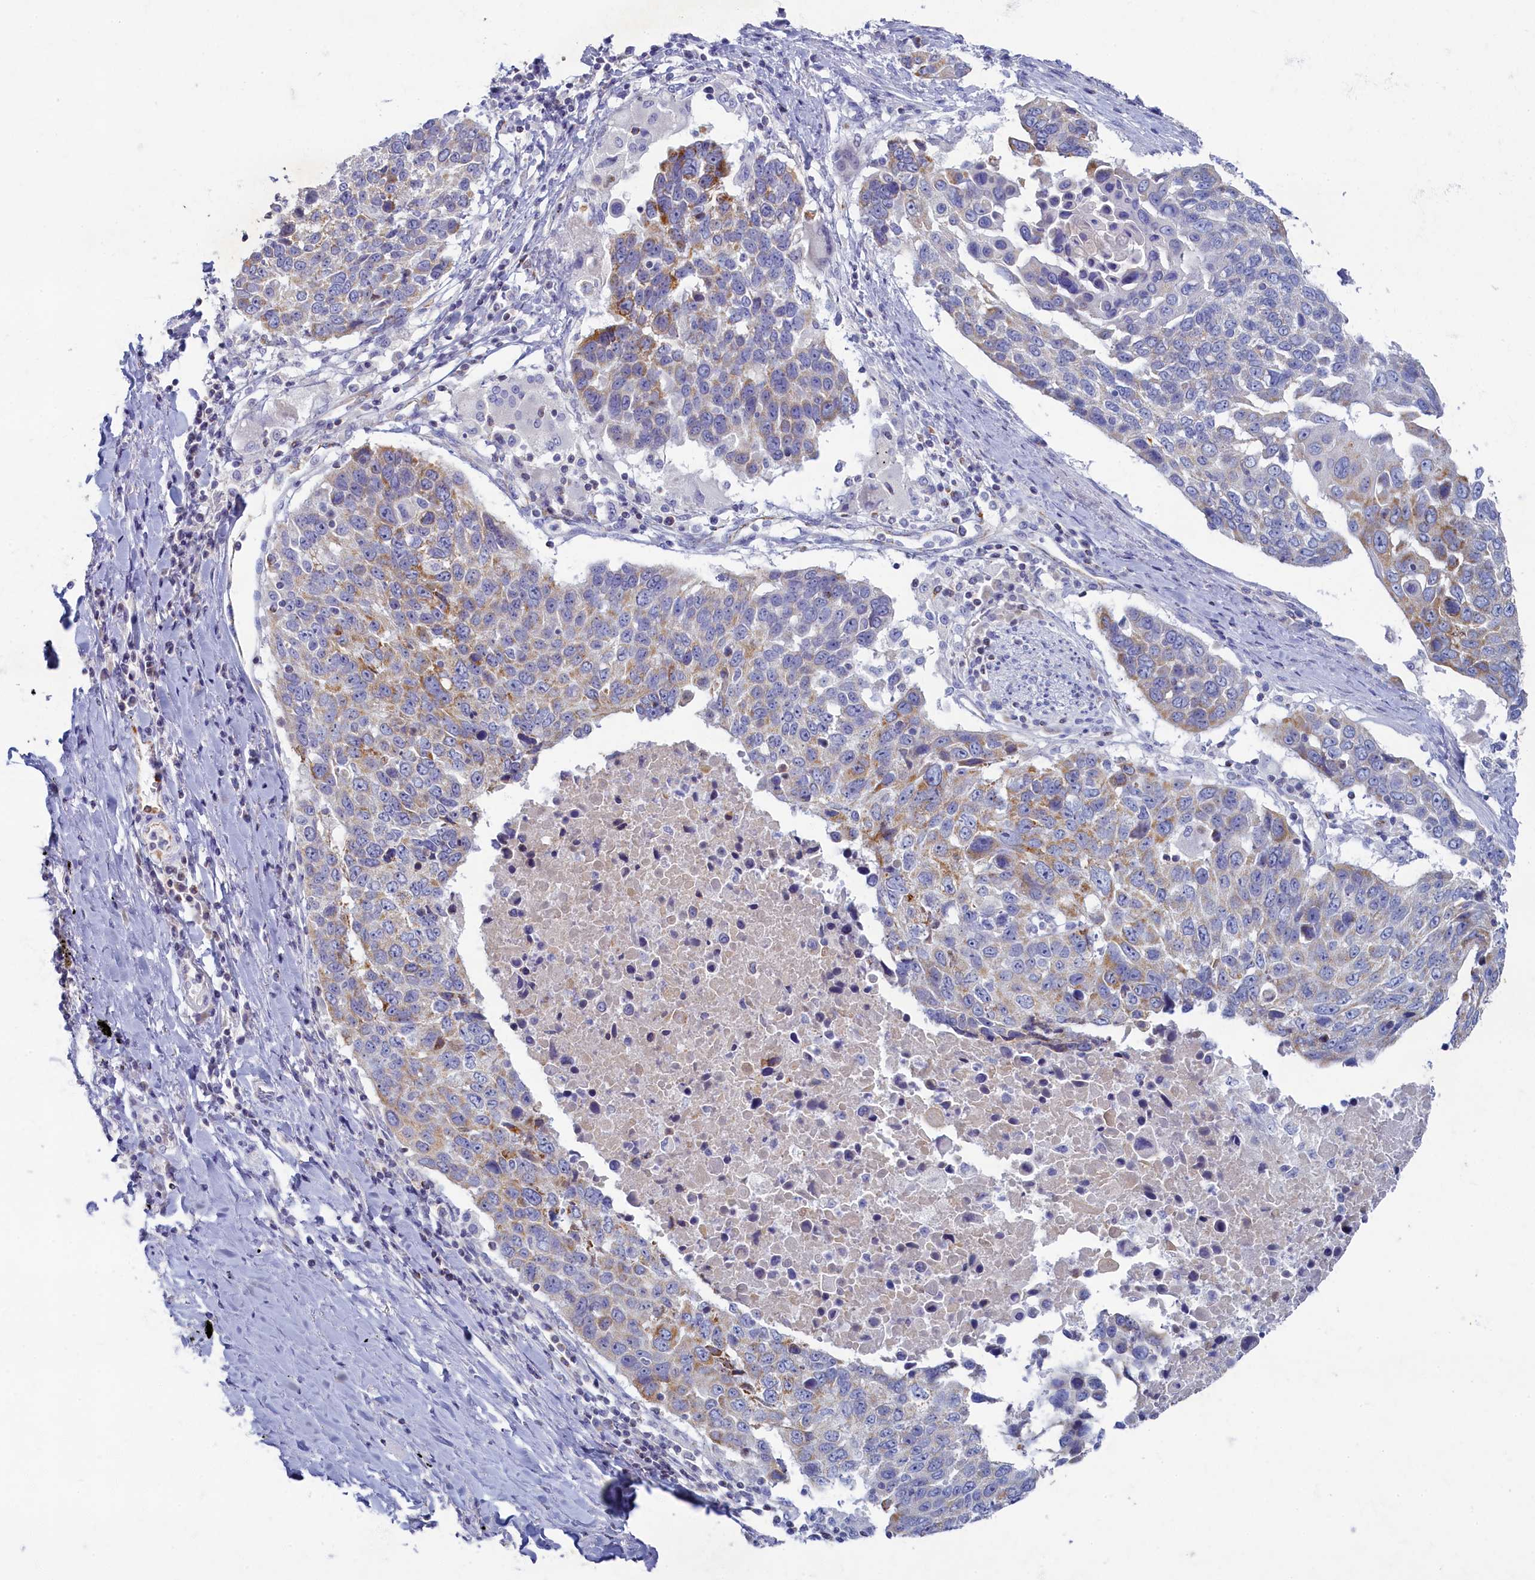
{"staining": {"intensity": "moderate", "quantity": "<25%", "location": "cytoplasmic/membranous"}, "tissue": "lung cancer", "cell_type": "Tumor cells", "image_type": "cancer", "snomed": [{"axis": "morphology", "description": "Squamous cell carcinoma, NOS"}, {"axis": "topography", "description": "Lung"}], "caption": "A brown stain labels moderate cytoplasmic/membranous expression of a protein in lung cancer (squamous cell carcinoma) tumor cells.", "gene": "OCIAD2", "patient": {"sex": "male", "age": 66}}